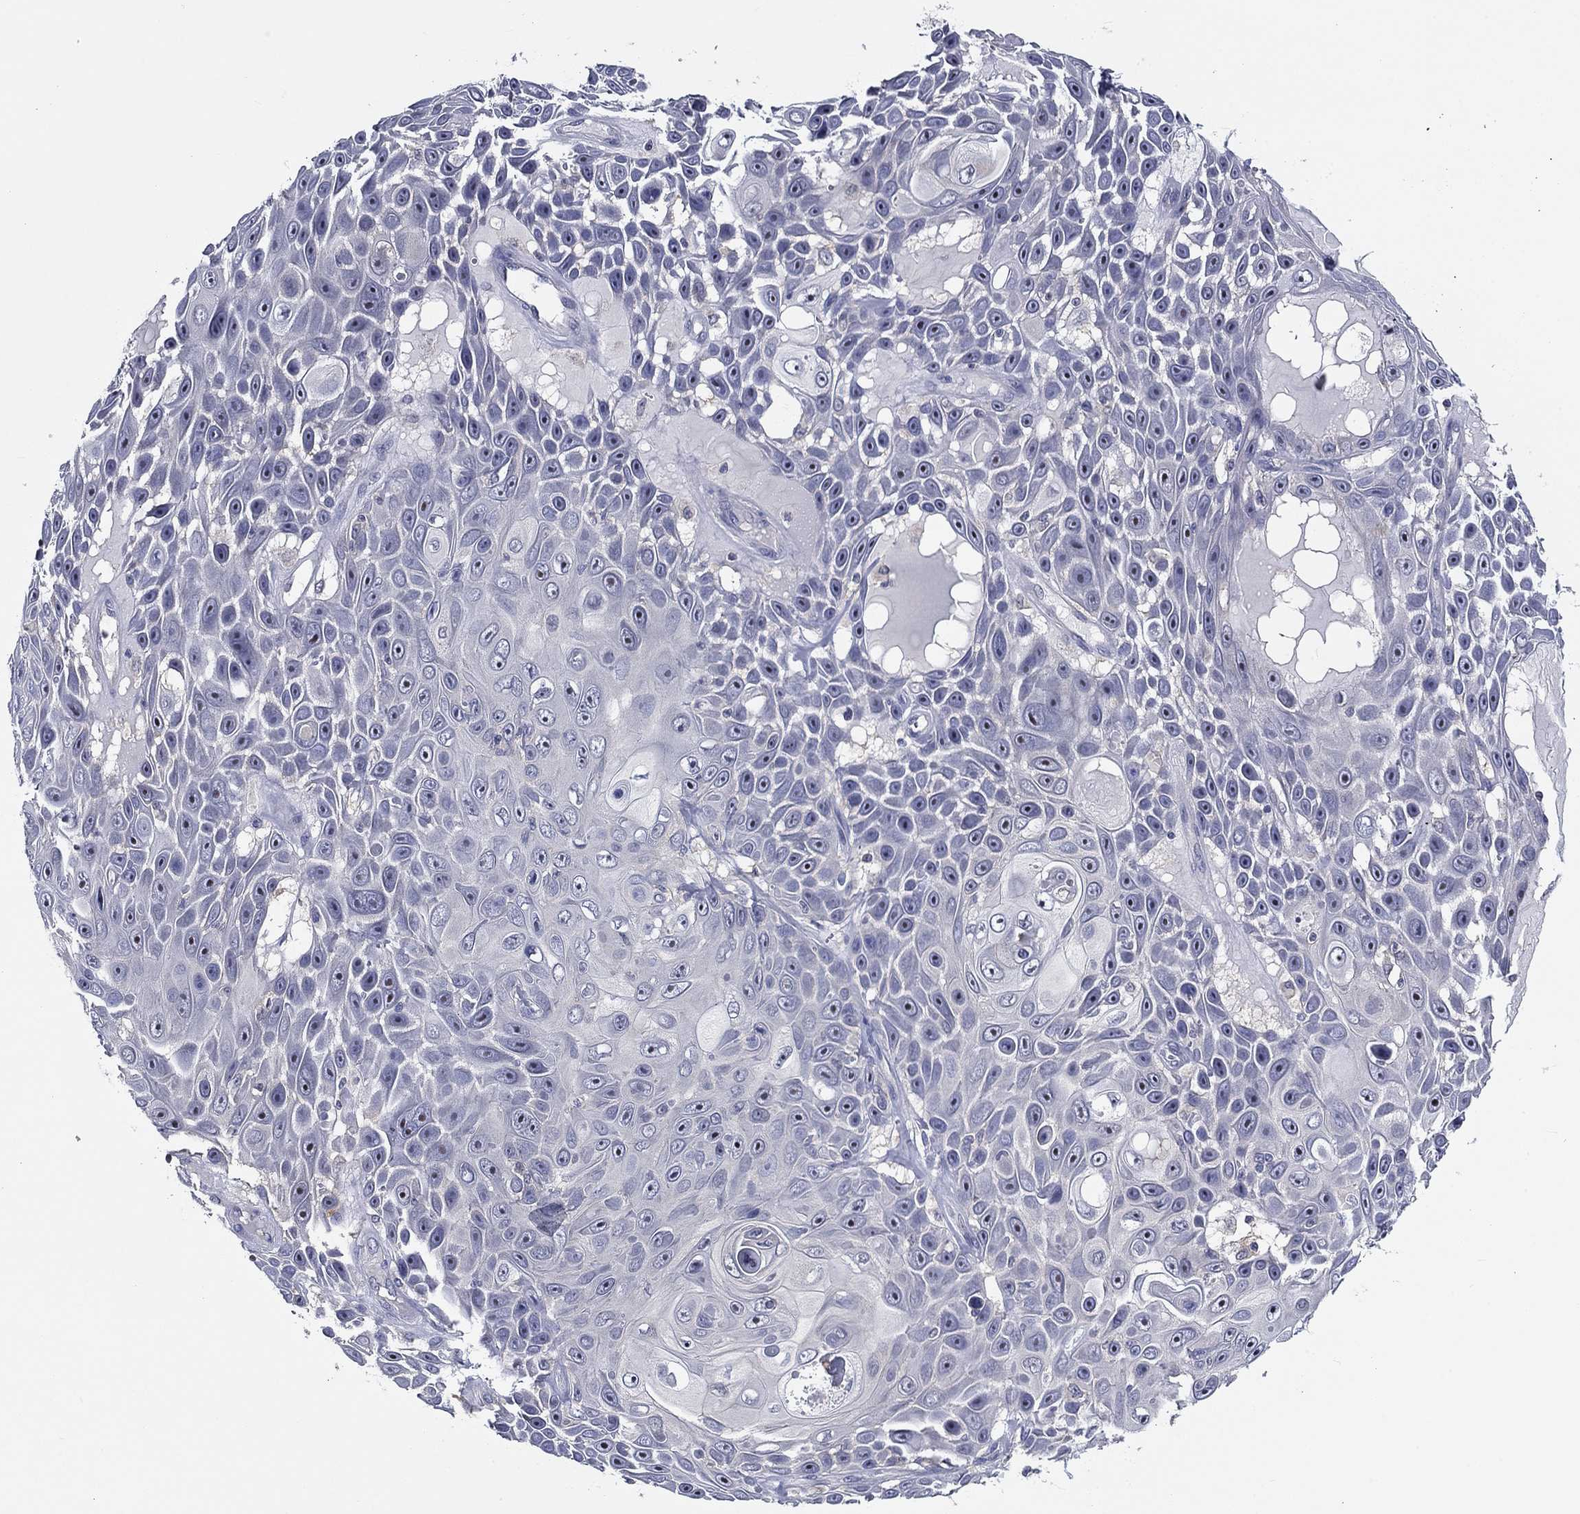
{"staining": {"intensity": "negative", "quantity": "none", "location": "none"}, "tissue": "skin cancer", "cell_type": "Tumor cells", "image_type": "cancer", "snomed": [{"axis": "morphology", "description": "Squamous cell carcinoma, NOS"}, {"axis": "topography", "description": "Skin"}], "caption": "Tumor cells are negative for protein expression in human skin cancer (squamous cell carcinoma).", "gene": "POU2F2", "patient": {"sex": "male", "age": 82}}